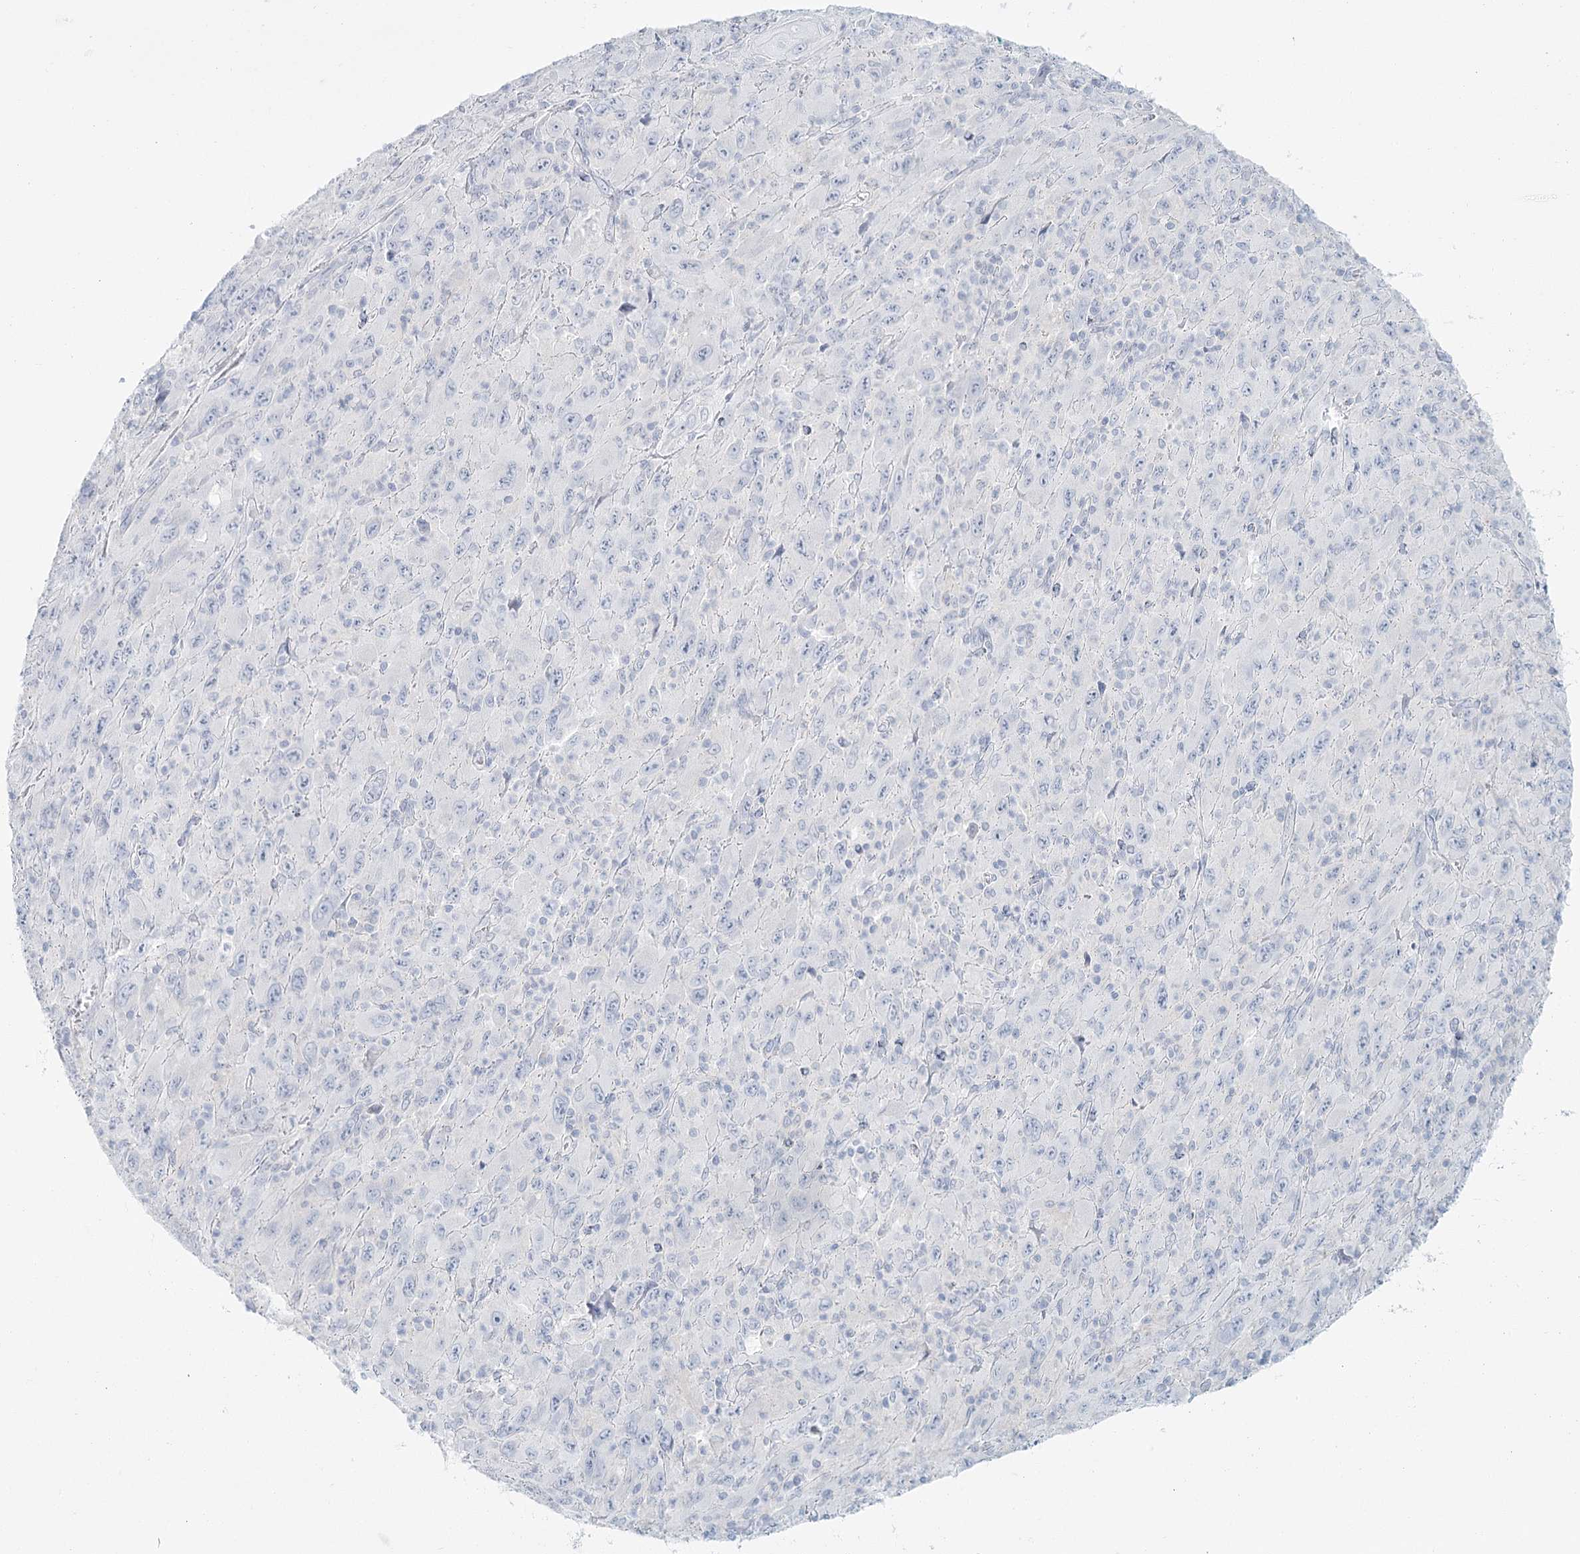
{"staining": {"intensity": "negative", "quantity": "none", "location": "none"}, "tissue": "melanoma", "cell_type": "Tumor cells", "image_type": "cancer", "snomed": [{"axis": "morphology", "description": "Malignant melanoma, Metastatic site"}, {"axis": "topography", "description": "Skin"}], "caption": "A micrograph of human malignant melanoma (metastatic site) is negative for staining in tumor cells. (Immunohistochemistry, brightfield microscopy, high magnification).", "gene": "DMGDH", "patient": {"sex": "female", "age": 56}}